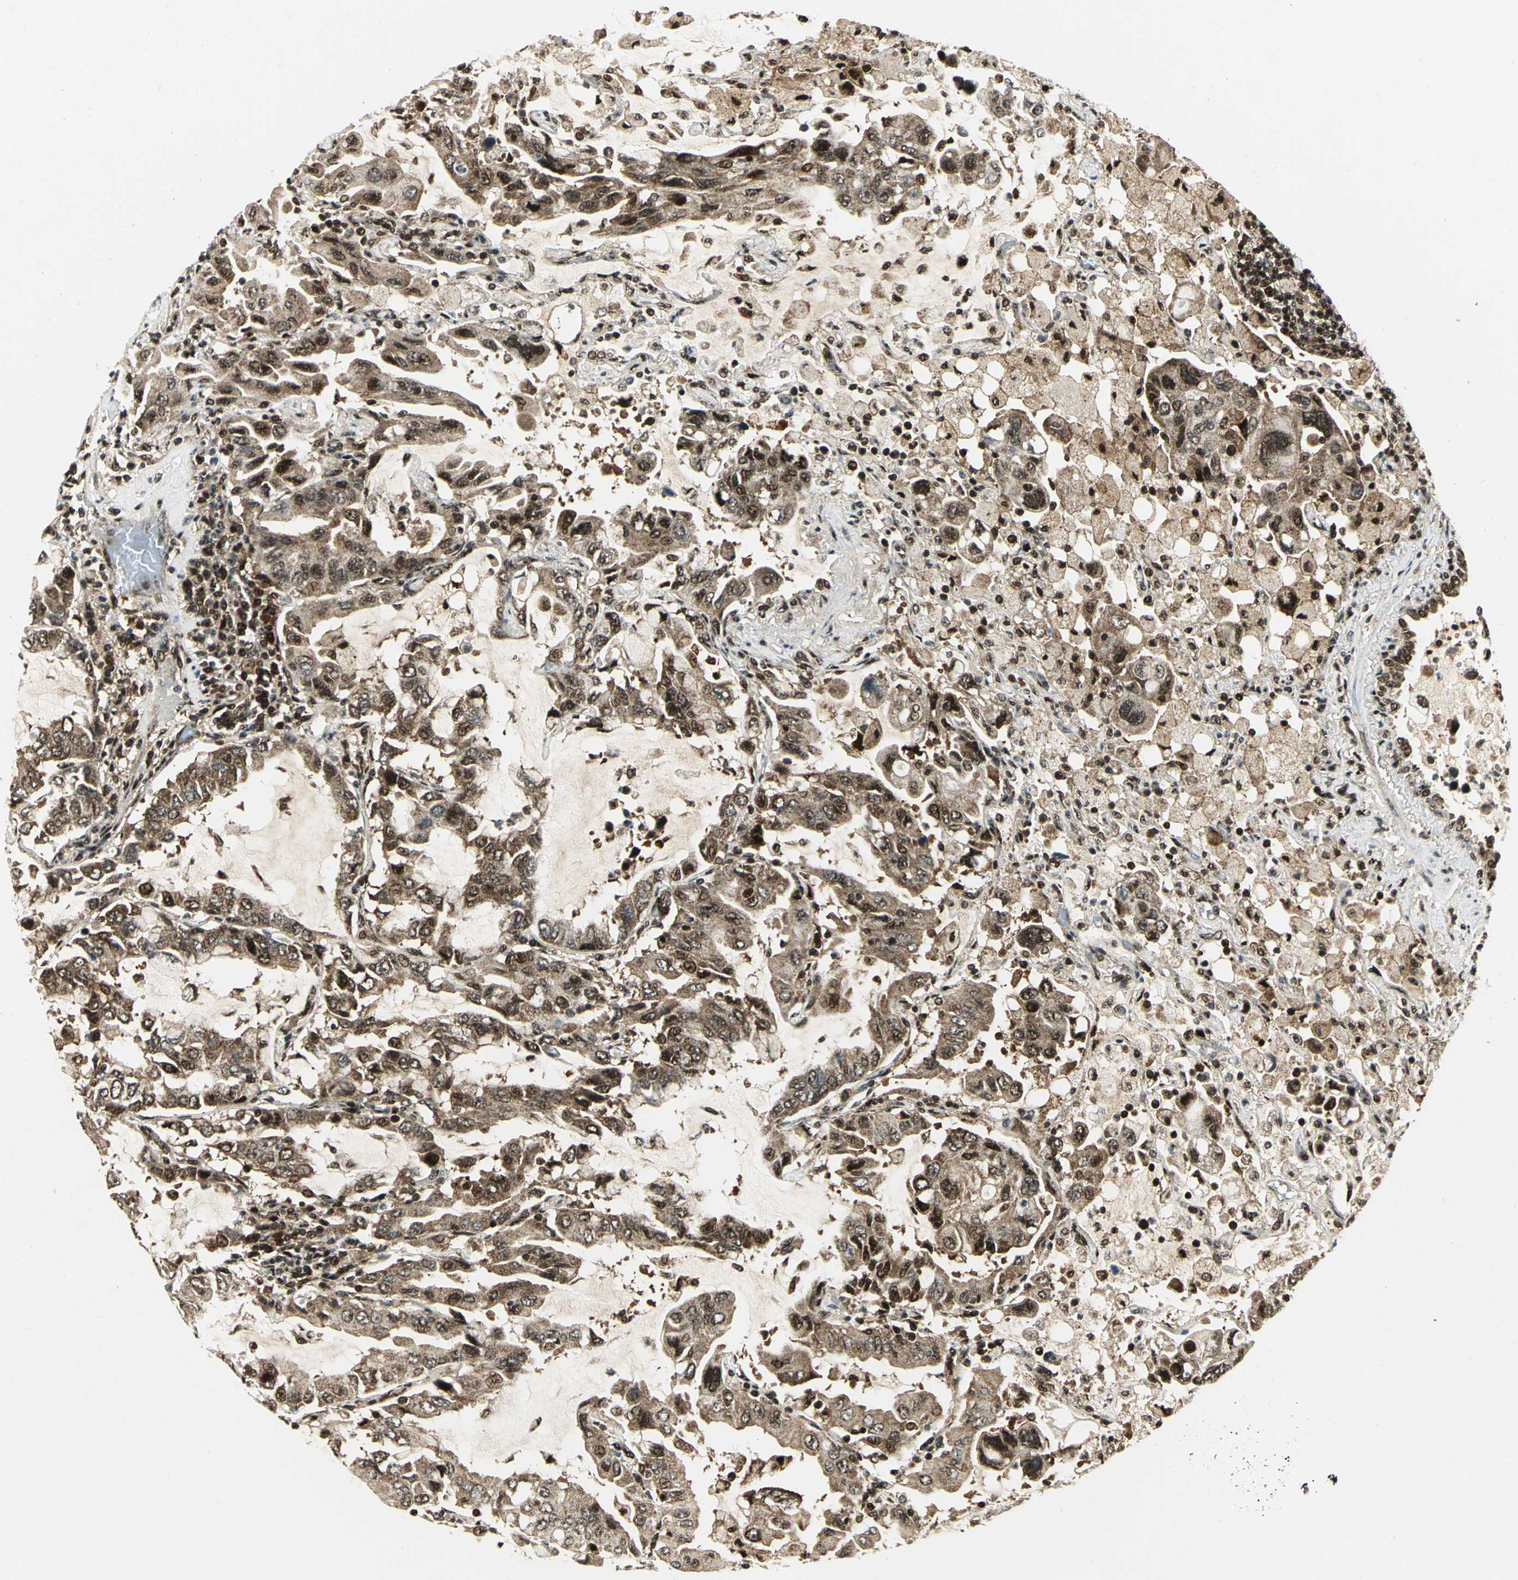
{"staining": {"intensity": "moderate", "quantity": ">75%", "location": "cytoplasmic/membranous,nuclear"}, "tissue": "lung cancer", "cell_type": "Tumor cells", "image_type": "cancer", "snomed": [{"axis": "morphology", "description": "Adenocarcinoma, NOS"}, {"axis": "topography", "description": "Lung"}], "caption": "This is a micrograph of immunohistochemistry staining of adenocarcinoma (lung), which shows moderate expression in the cytoplasmic/membranous and nuclear of tumor cells.", "gene": "COPS5", "patient": {"sex": "male", "age": 64}}